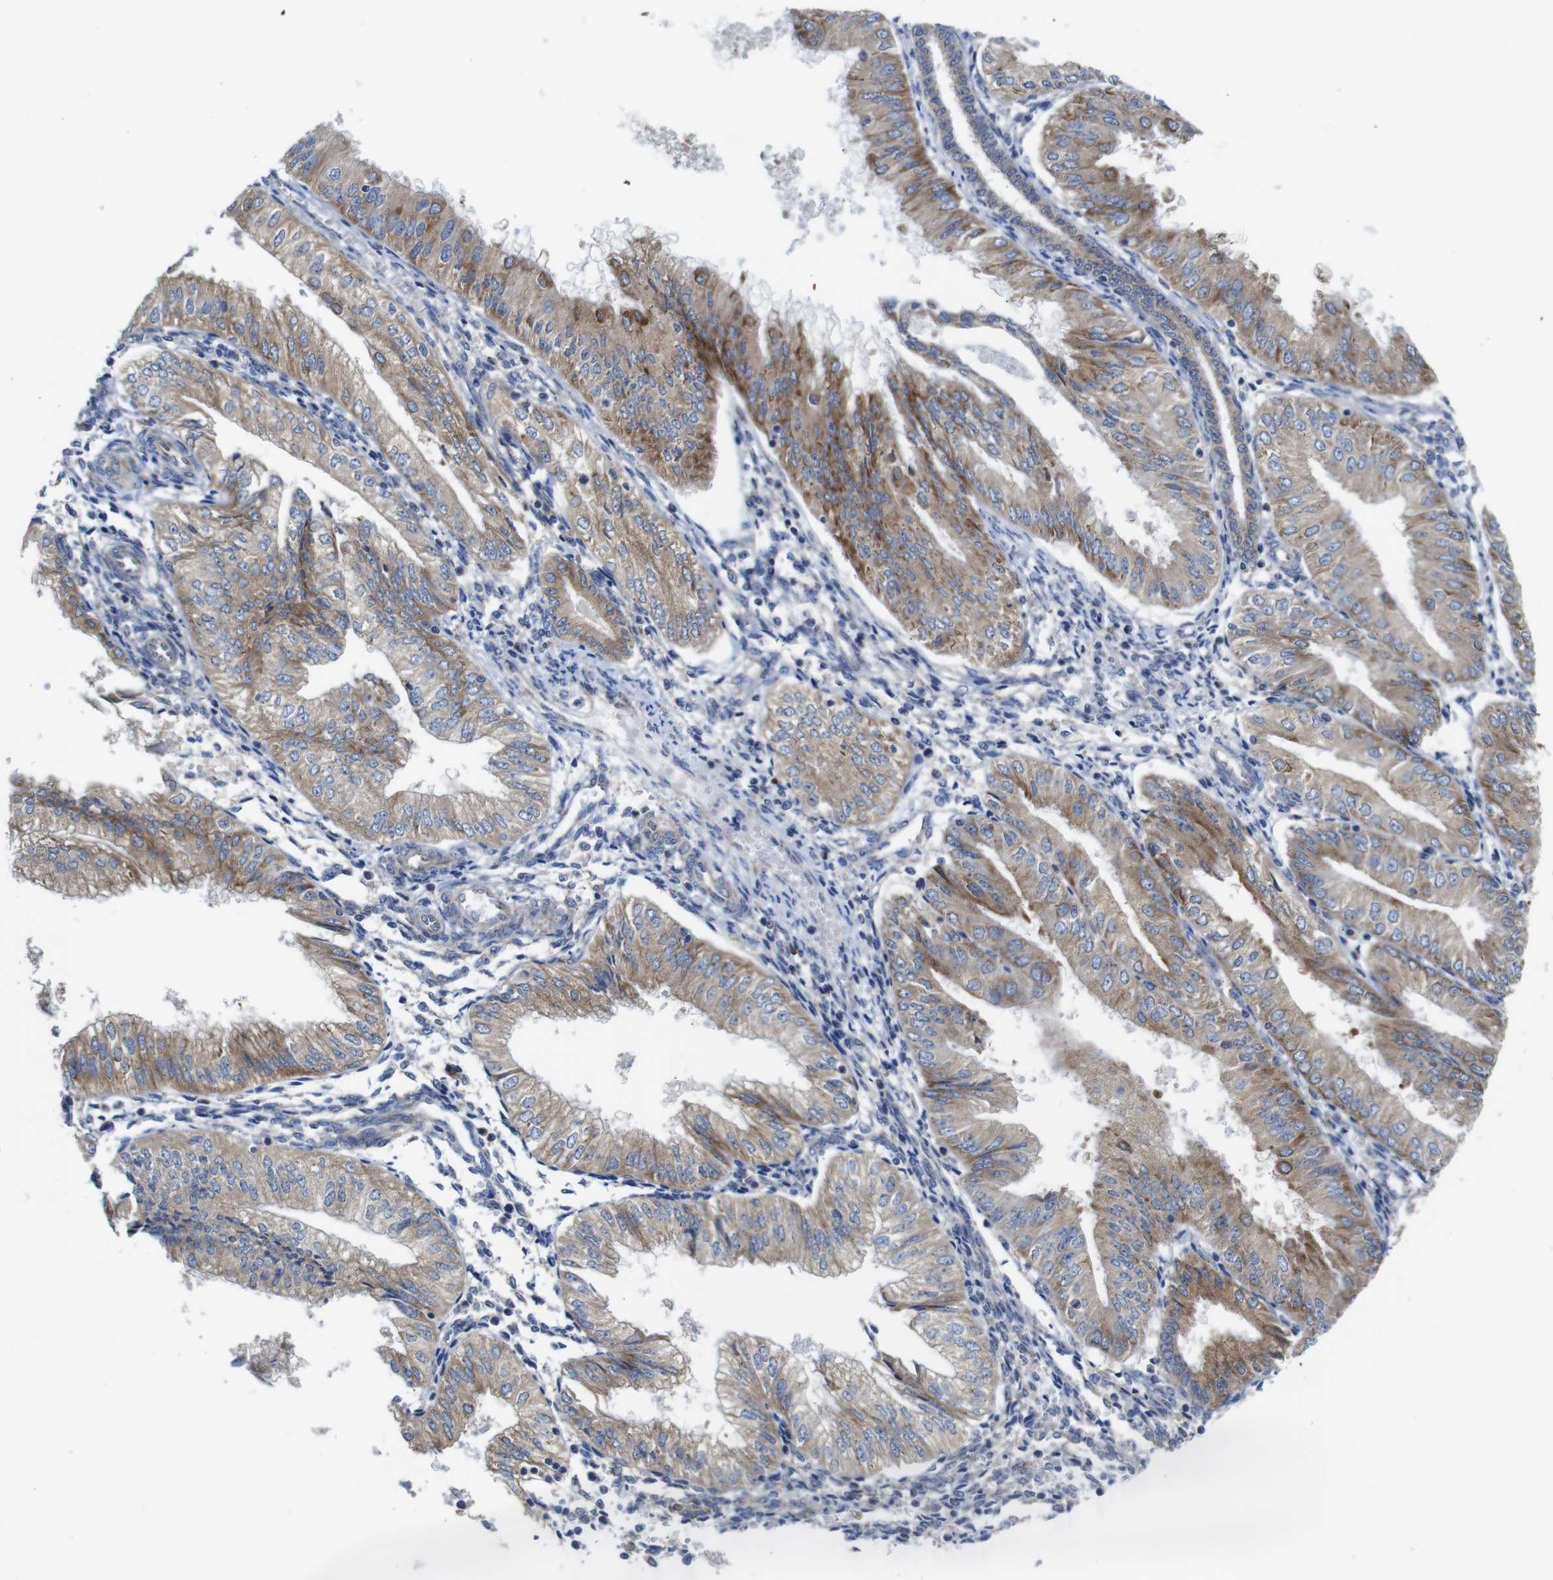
{"staining": {"intensity": "moderate", "quantity": "25%-75%", "location": "cytoplasmic/membranous"}, "tissue": "endometrial cancer", "cell_type": "Tumor cells", "image_type": "cancer", "snomed": [{"axis": "morphology", "description": "Adenocarcinoma, NOS"}, {"axis": "topography", "description": "Endometrium"}], "caption": "High-power microscopy captured an immunohistochemistry image of endometrial cancer (adenocarcinoma), revealing moderate cytoplasmic/membranous staining in approximately 25%-75% of tumor cells. (DAB IHC with brightfield microscopy, high magnification).", "gene": "DDRGK1", "patient": {"sex": "female", "age": 53}}